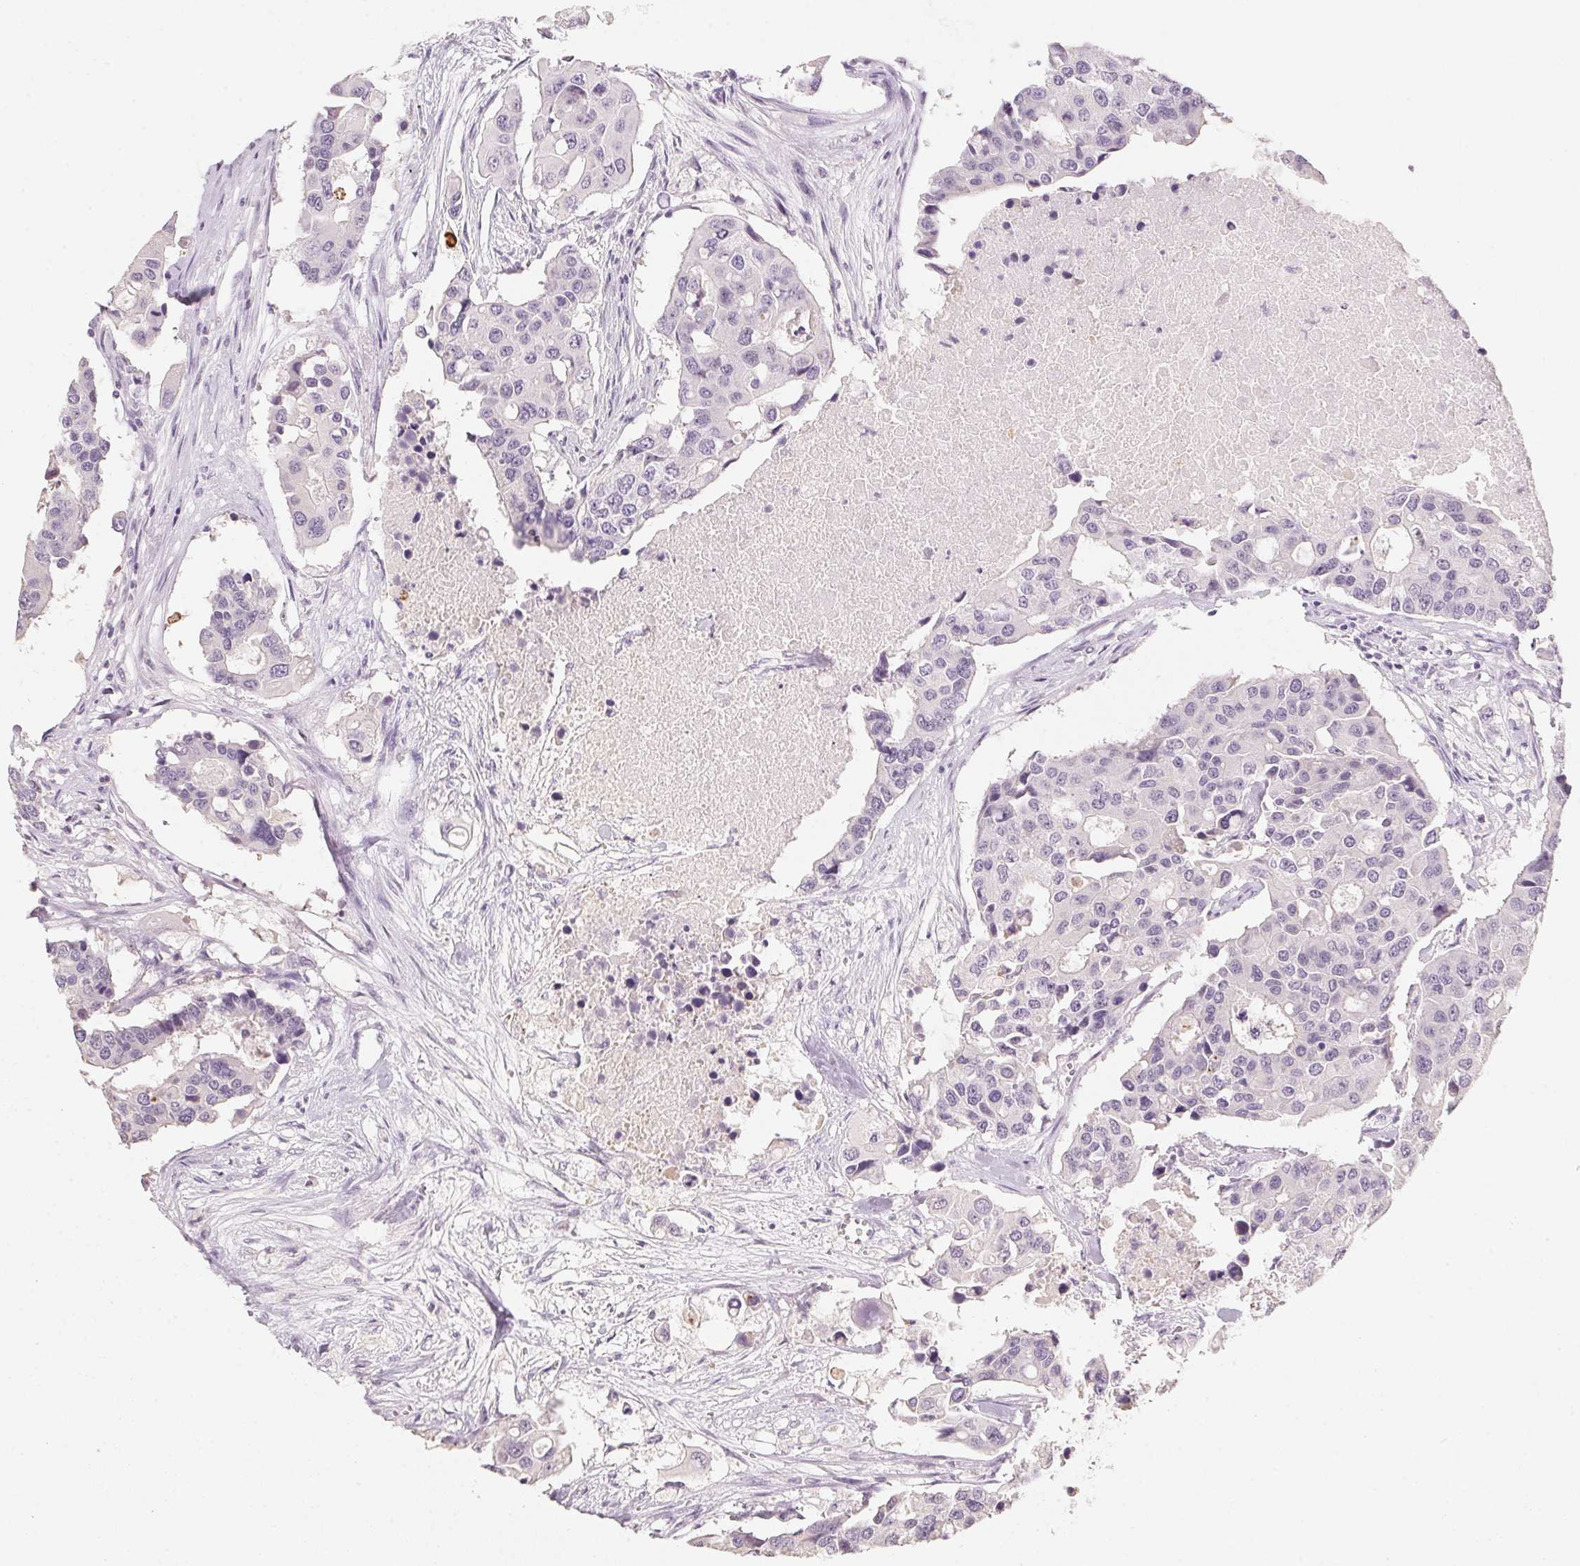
{"staining": {"intensity": "negative", "quantity": "none", "location": "none"}, "tissue": "colorectal cancer", "cell_type": "Tumor cells", "image_type": "cancer", "snomed": [{"axis": "morphology", "description": "Adenocarcinoma, NOS"}, {"axis": "topography", "description": "Colon"}], "caption": "Colorectal cancer (adenocarcinoma) was stained to show a protein in brown. There is no significant staining in tumor cells. (DAB immunohistochemistry (IHC) with hematoxylin counter stain).", "gene": "CAPZA3", "patient": {"sex": "male", "age": 77}}